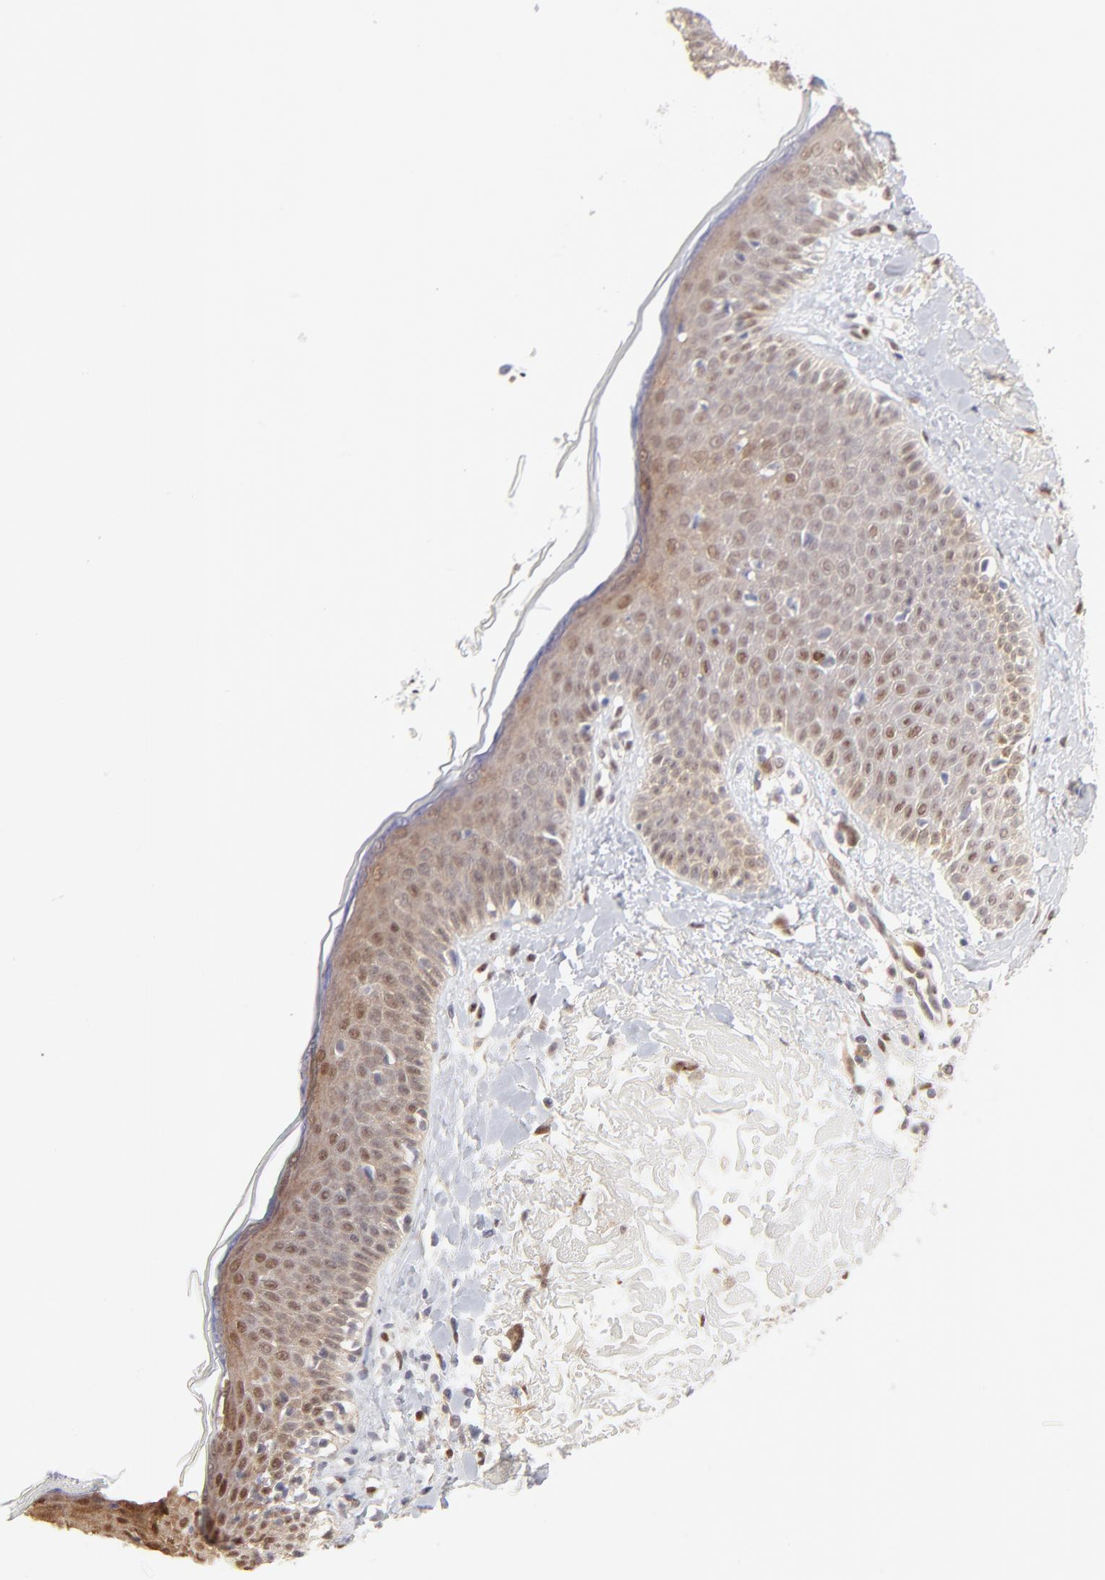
{"staining": {"intensity": "strong", "quantity": ">75%", "location": "nuclear"}, "tissue": "skin cancer", "cell_type": "Tumor cells", "image_type": "cancer", "snomed": [{"axis": "morphology", "description": "Basal cell carcinoma"}, {"axis": "topography", "description": "Skin"}], "caption": "Immunohistochemistry (IHC) image of basal cell carcinoma (skin) stained for a protein (brown), which demonstrates high levels of strong nuclear expression in about >75% of tumor cells.", "gene": "STAT3", "patient": {"sex": "male", "age": 74}}